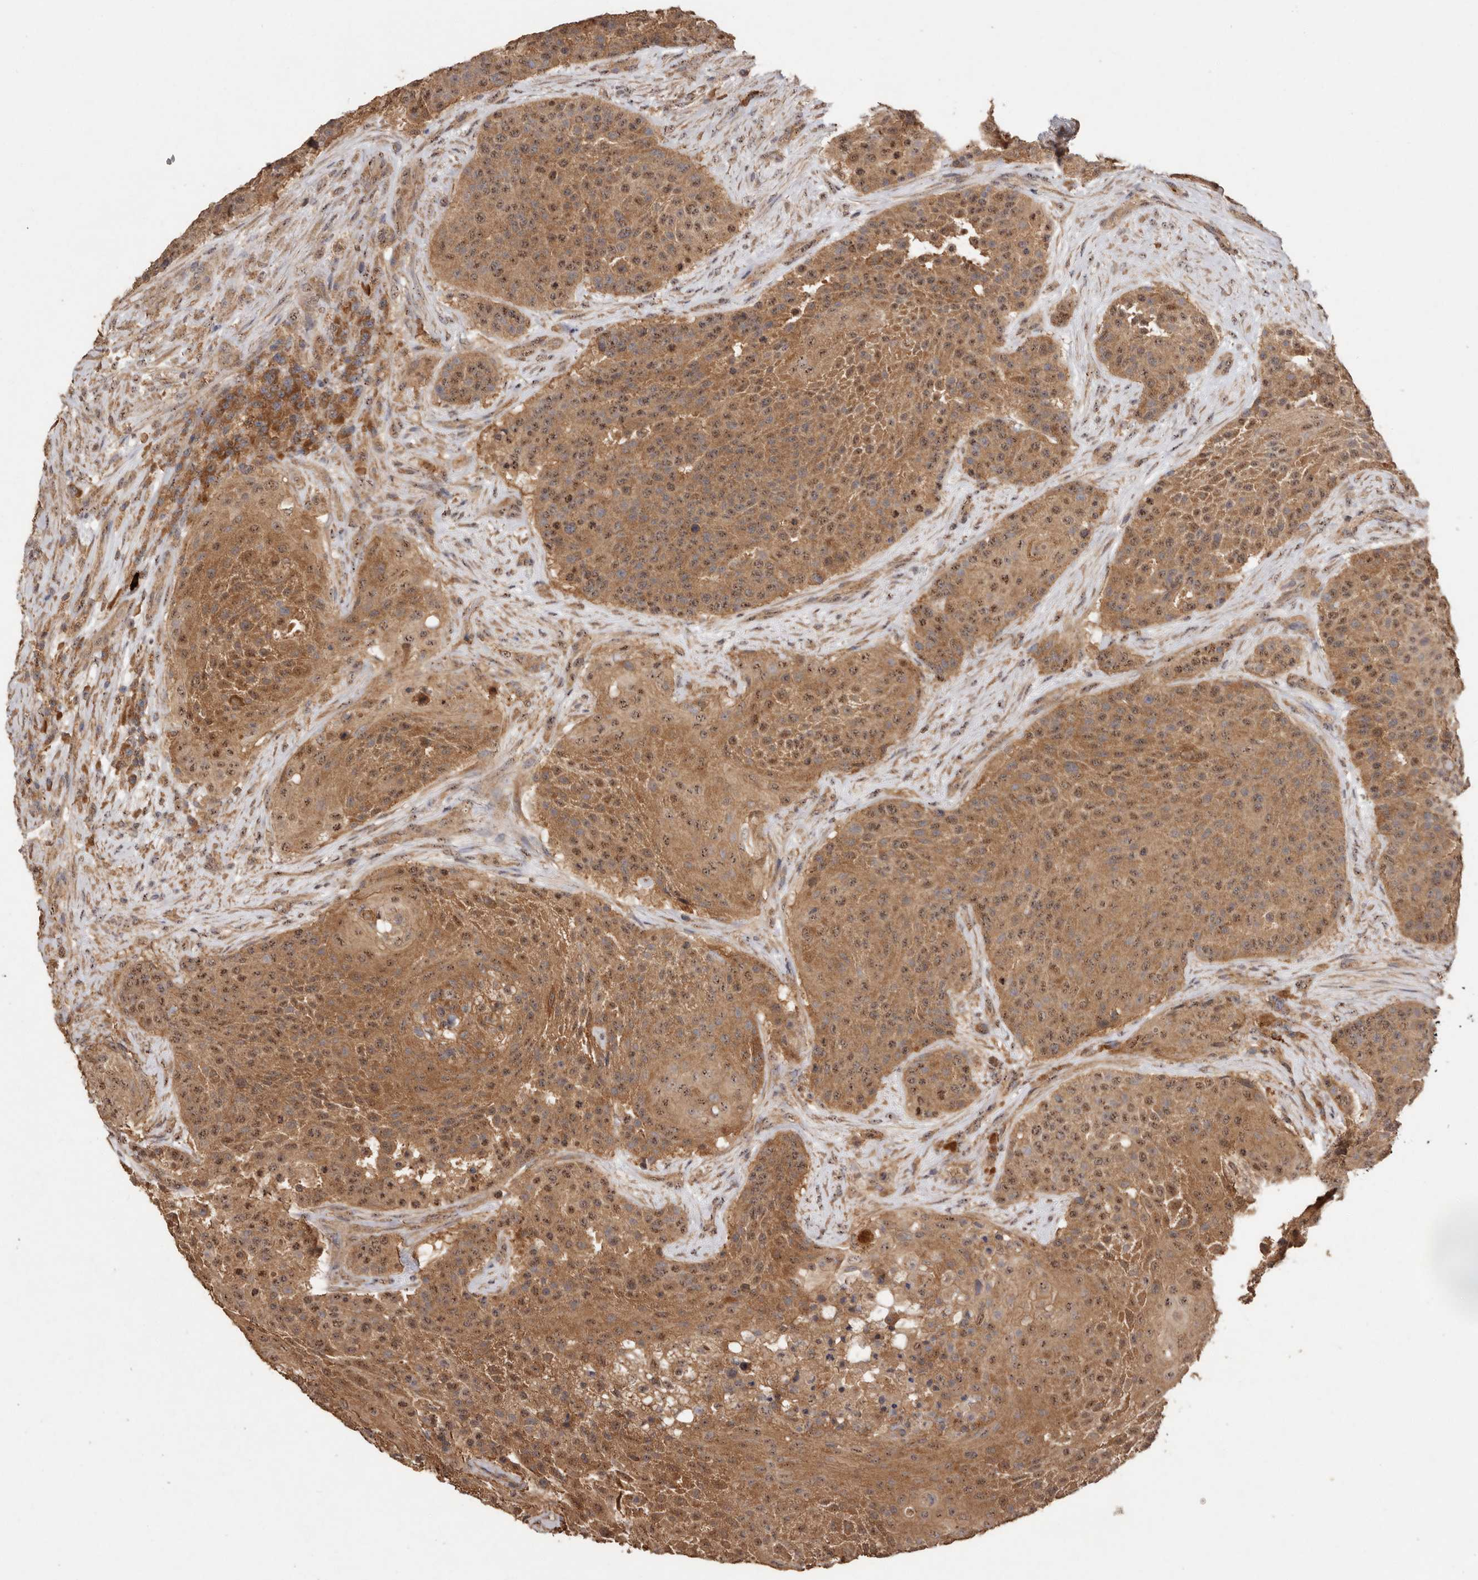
{"staining": {"intensity": "moderate", "quantity": ">75%", "location": "cytoplasmic/membranous,nuclear"}, "tissue": "urothelial cancer", "cell_type": "Tumor cells", "image_type": "cancer", "snomed": [{"axis": "morphology", "description": "Urothelial carcinoma, High grade"}, {"axis": "topography", "description": "Urinary bladder"}], "caption": "A brown stain highlights moderate cytoplasmic/membranous and nuclear staining of a protein in human high-grade urothelial carcinoma tumor cells. The protein is stained brown, and the nuclei are stained in blue (DAB (3,3'-diaminobenzidine) IHC with brightfield microscopy, high magnification).", "gene": "RWDD1", "patient": {"sex": "female", "age": 63}}